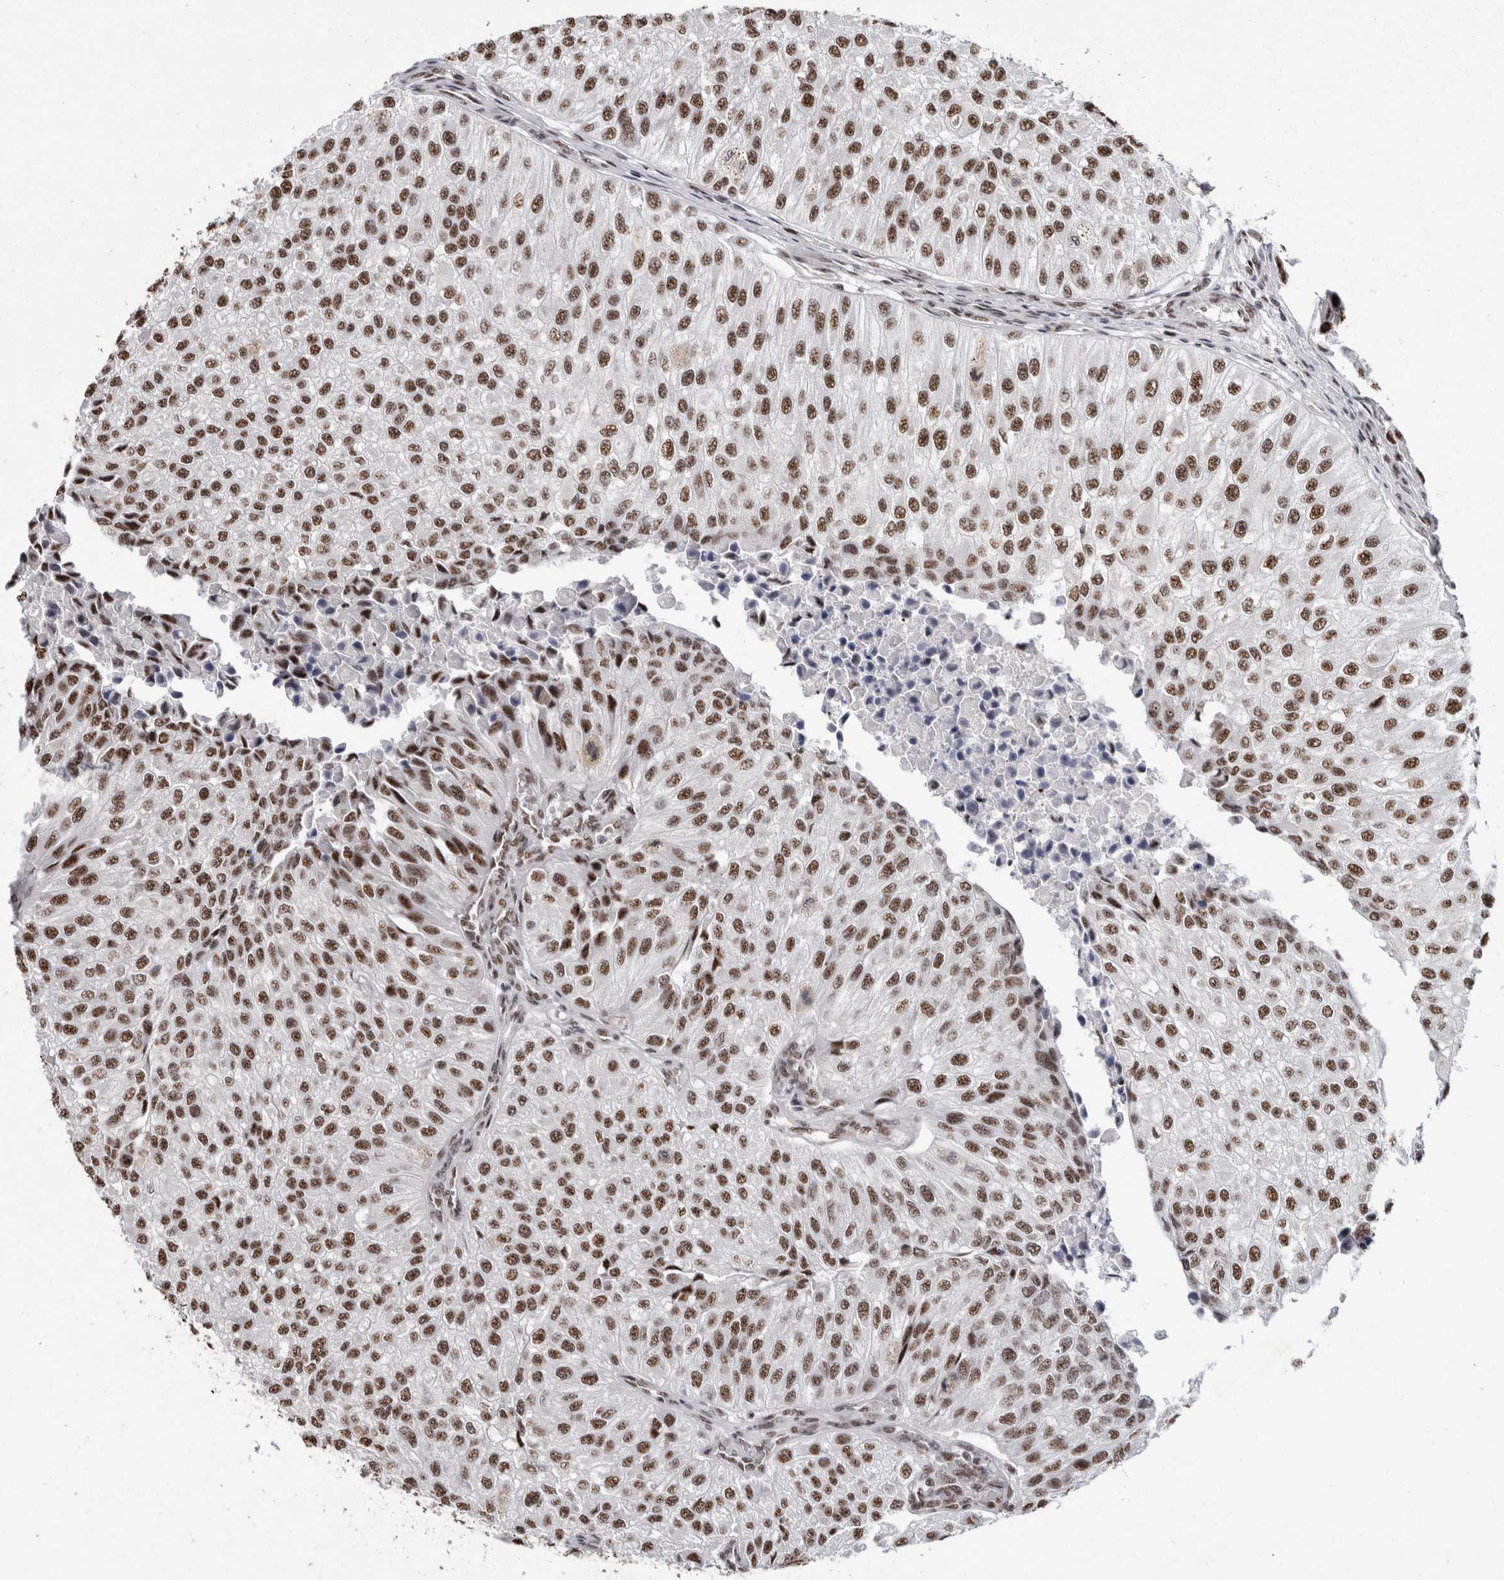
{"staining": {"intensity": "strong", "quantity": ">75%", "location": "nuclear"}, "tissue": "urothelial cancer", "cell_type": "Tumor cells", "image_type": "cancer", "snomed": [{"axis": "morphology", "description": "Urothelial carcinoma, High grade"}, {"axis": "topography", "description": "Kidney"}, {"axis": "topography", "description": "Urinary bladder"}], "caption": "The immunohistochemical stain highlights strong nuclear staining in tumor cells of urothelial carcinoma (high-grade) tissue.", "gene": "MKNK1", "patient": {"sex": "male", "age": 77}}